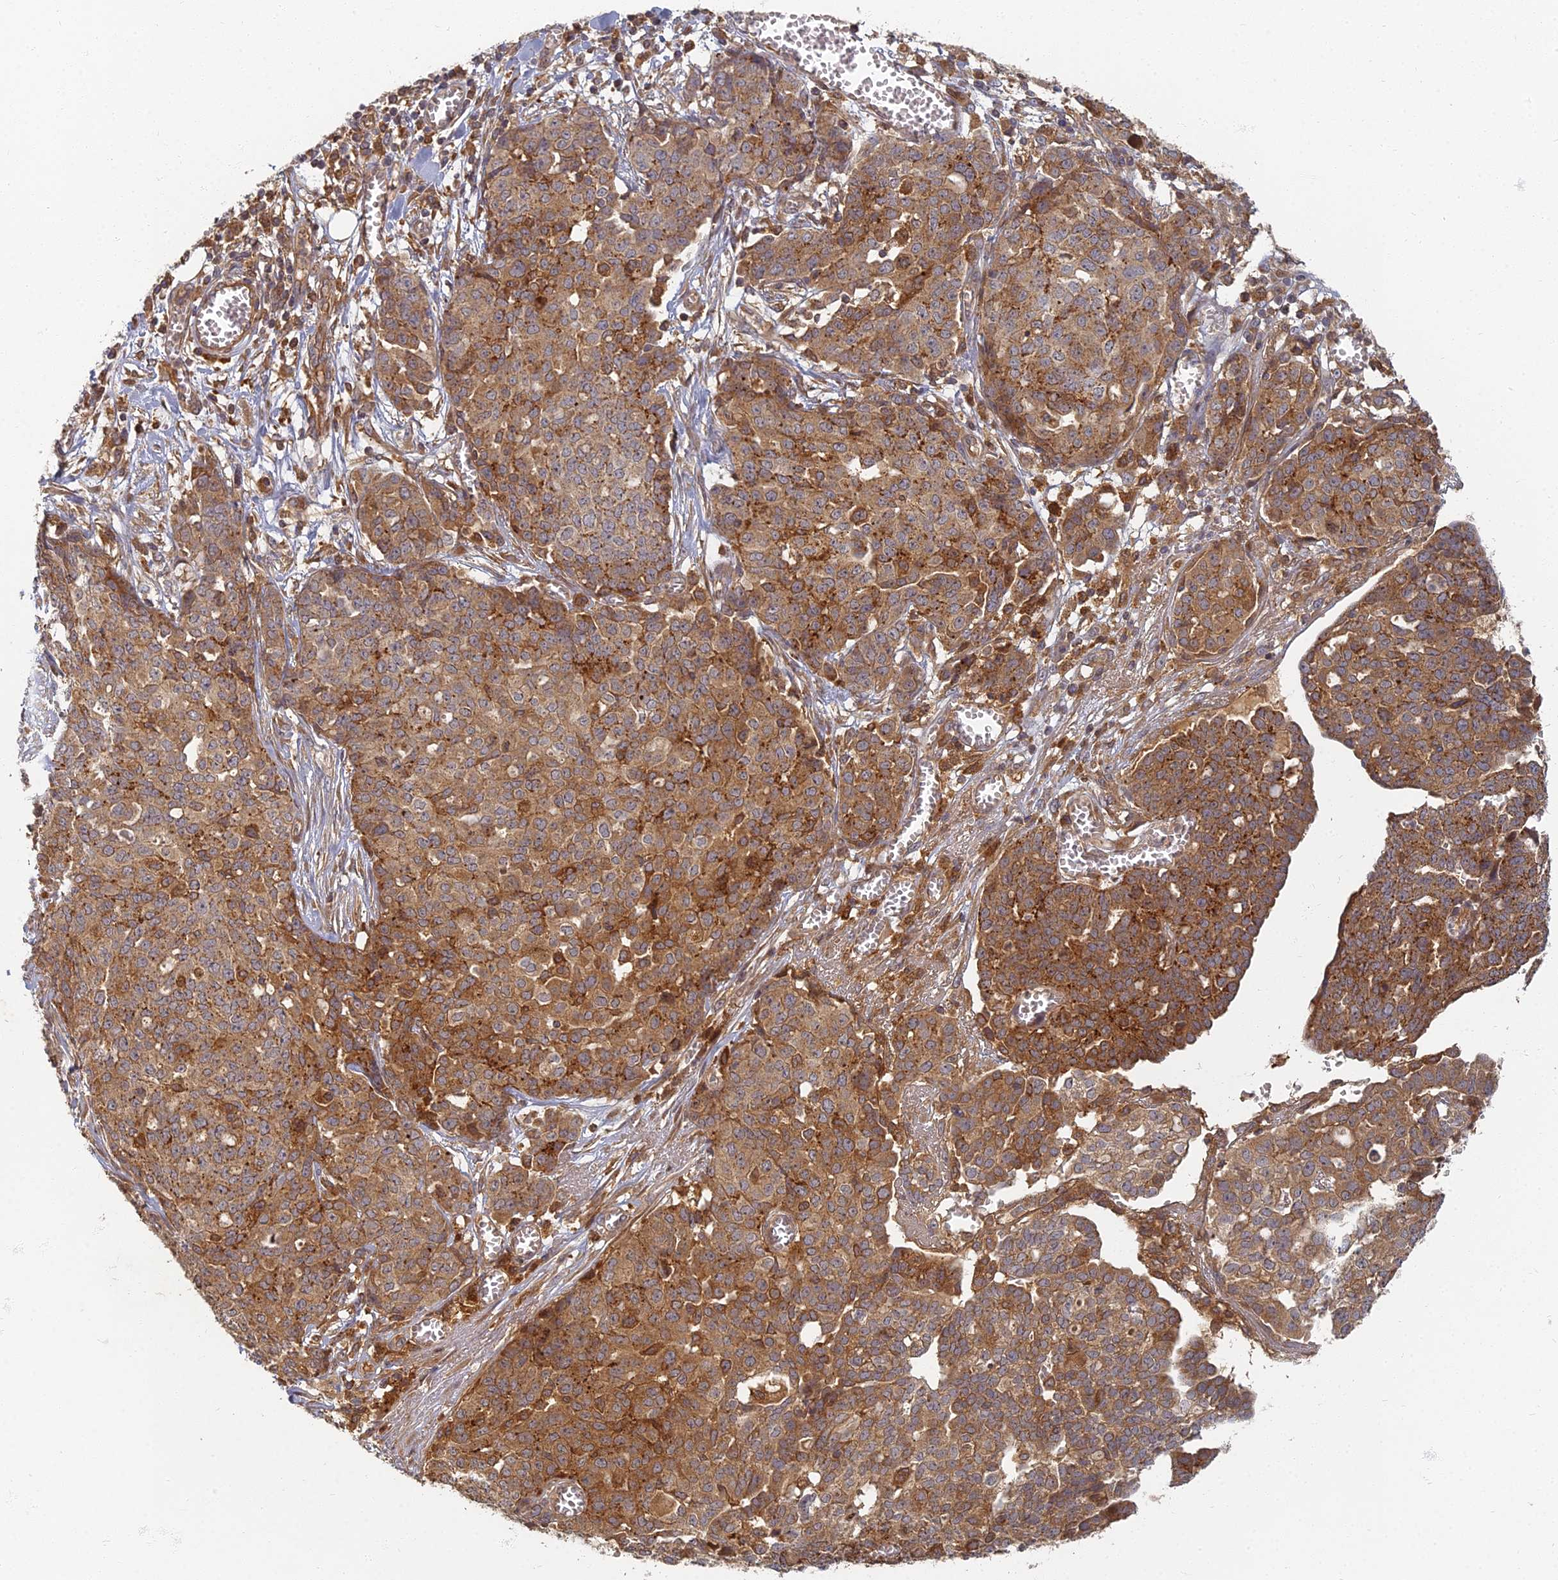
{"staining": {"intensity": "strong", "quantity": ">75%", "location": "cytoplasmic/membranous"}, "tissue": "ovarian cancer", "cell_type": "Tumor cells", "image_type": "cancer", "snomed": [{"axis": "morphology", "description": "Cystadenocarcinoma, serous, NOS"}, {"axis": "topography", "description": "Soft tissue"}, {"axis": "topography", "description": "Ovary"}], "caption": "DAB immunohistochemical staining of ovarian cancer (serous cystadenocarcinoma) demonstrates strong cytoplasmic/membranous protein positivity in approximately >75% of tumor cells.", "gene": "INO80D", "patient": {"sex": "female", "age": 57}}